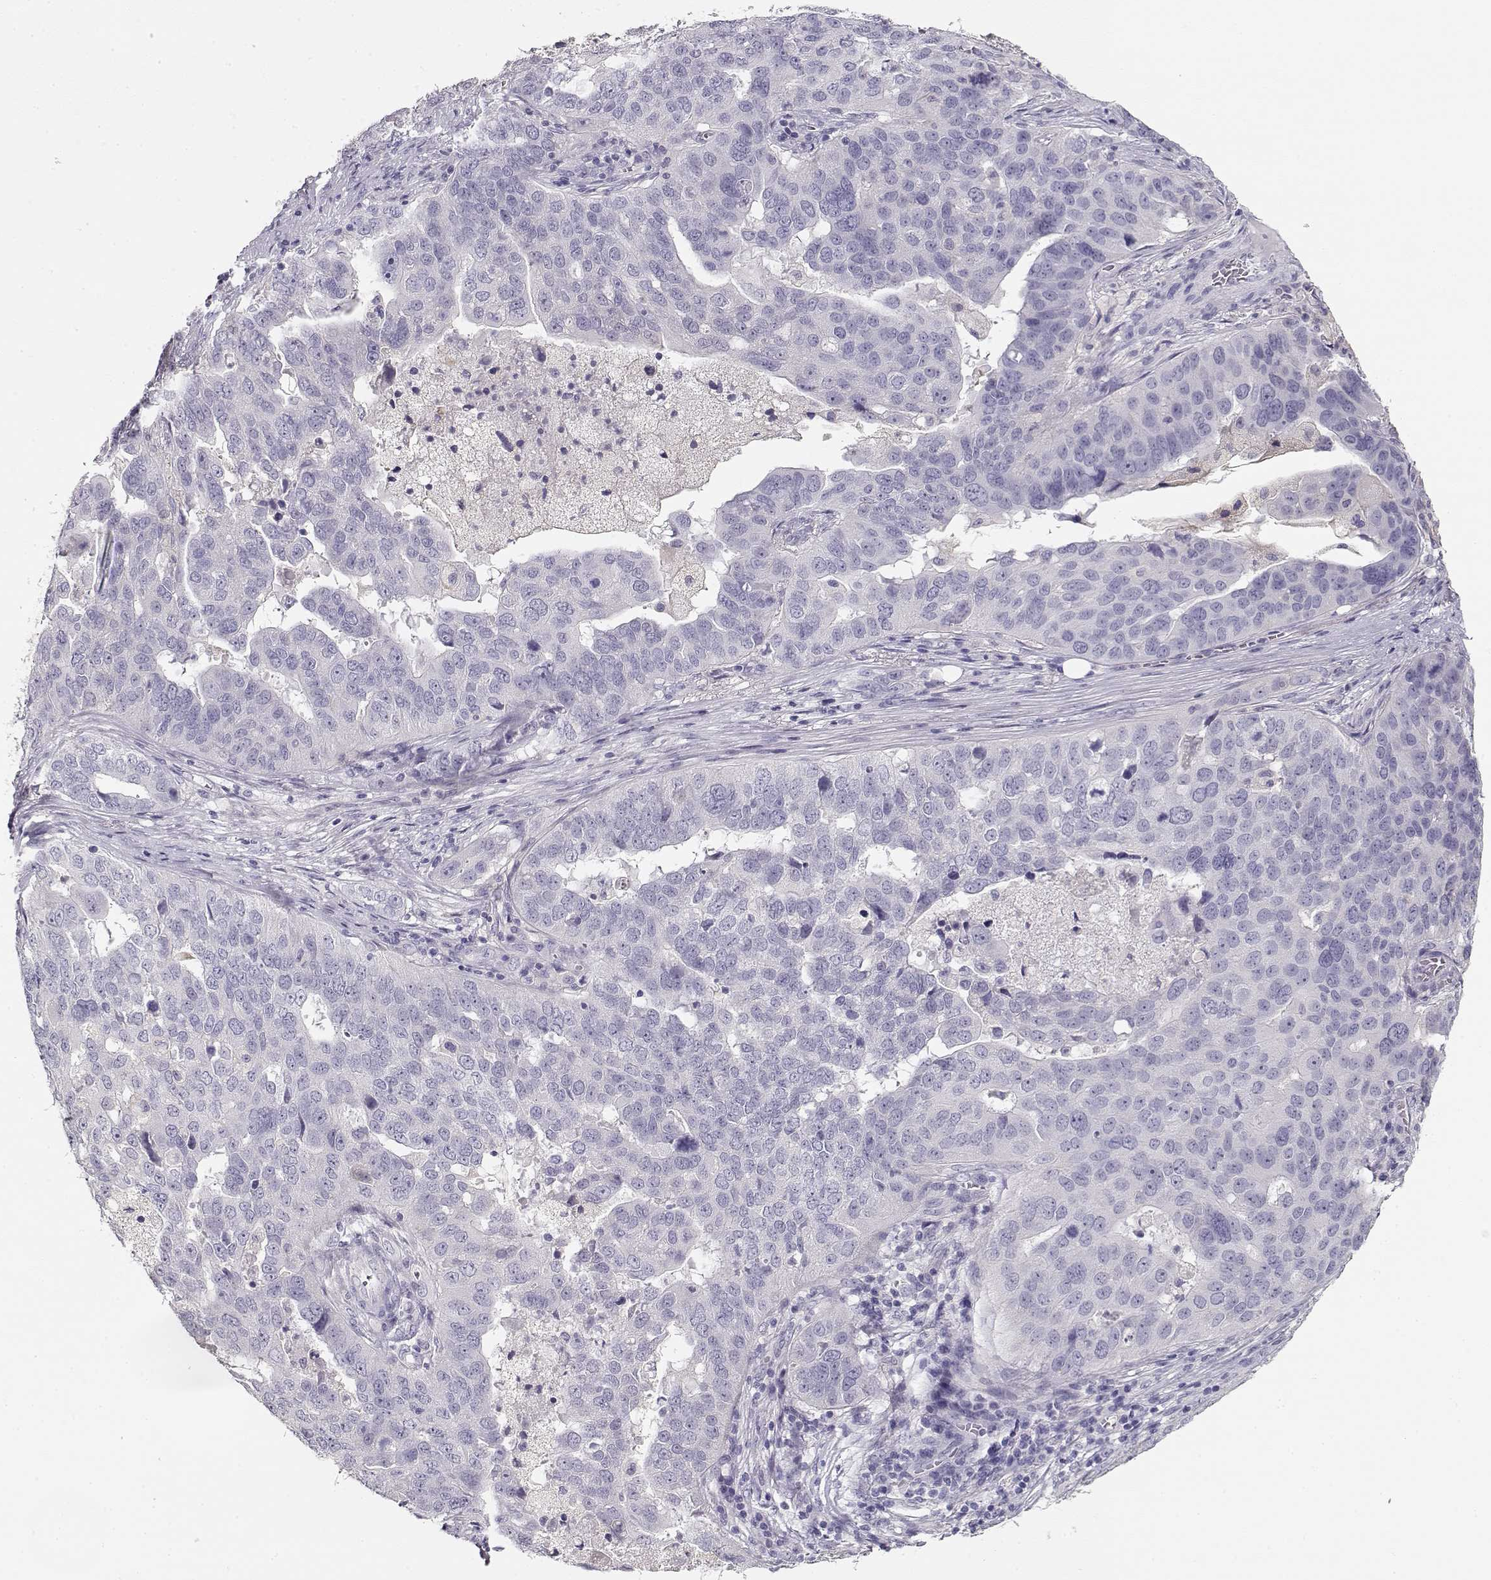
{"staining": {"intensity": "negative", "quantity": "none", "location": "none"}, "tissue": "ovarian cancer", "cell_type": "Tumor cells", "image_type": "cancer", "snomed": [{"axis": "morphology", "description": "Carcinoma, endometroid"}, {"axis": "topography", "description": "Soft tissue"}, {"axis": "topography", "description": "Ovary"}], "caption": "The immunohistochemistry (IHC) micrograph has no significant positivity in tumor cells of ovarian cancer (endometroid carcinoma) tissue. The staining is performed using DAB (3,3'-diaminobenzidine) brown chromogen with nuclei counter-stained in using hematoxylin.", "gene": "NDRG4", "patient": {"sex": "female", "age": 52}}